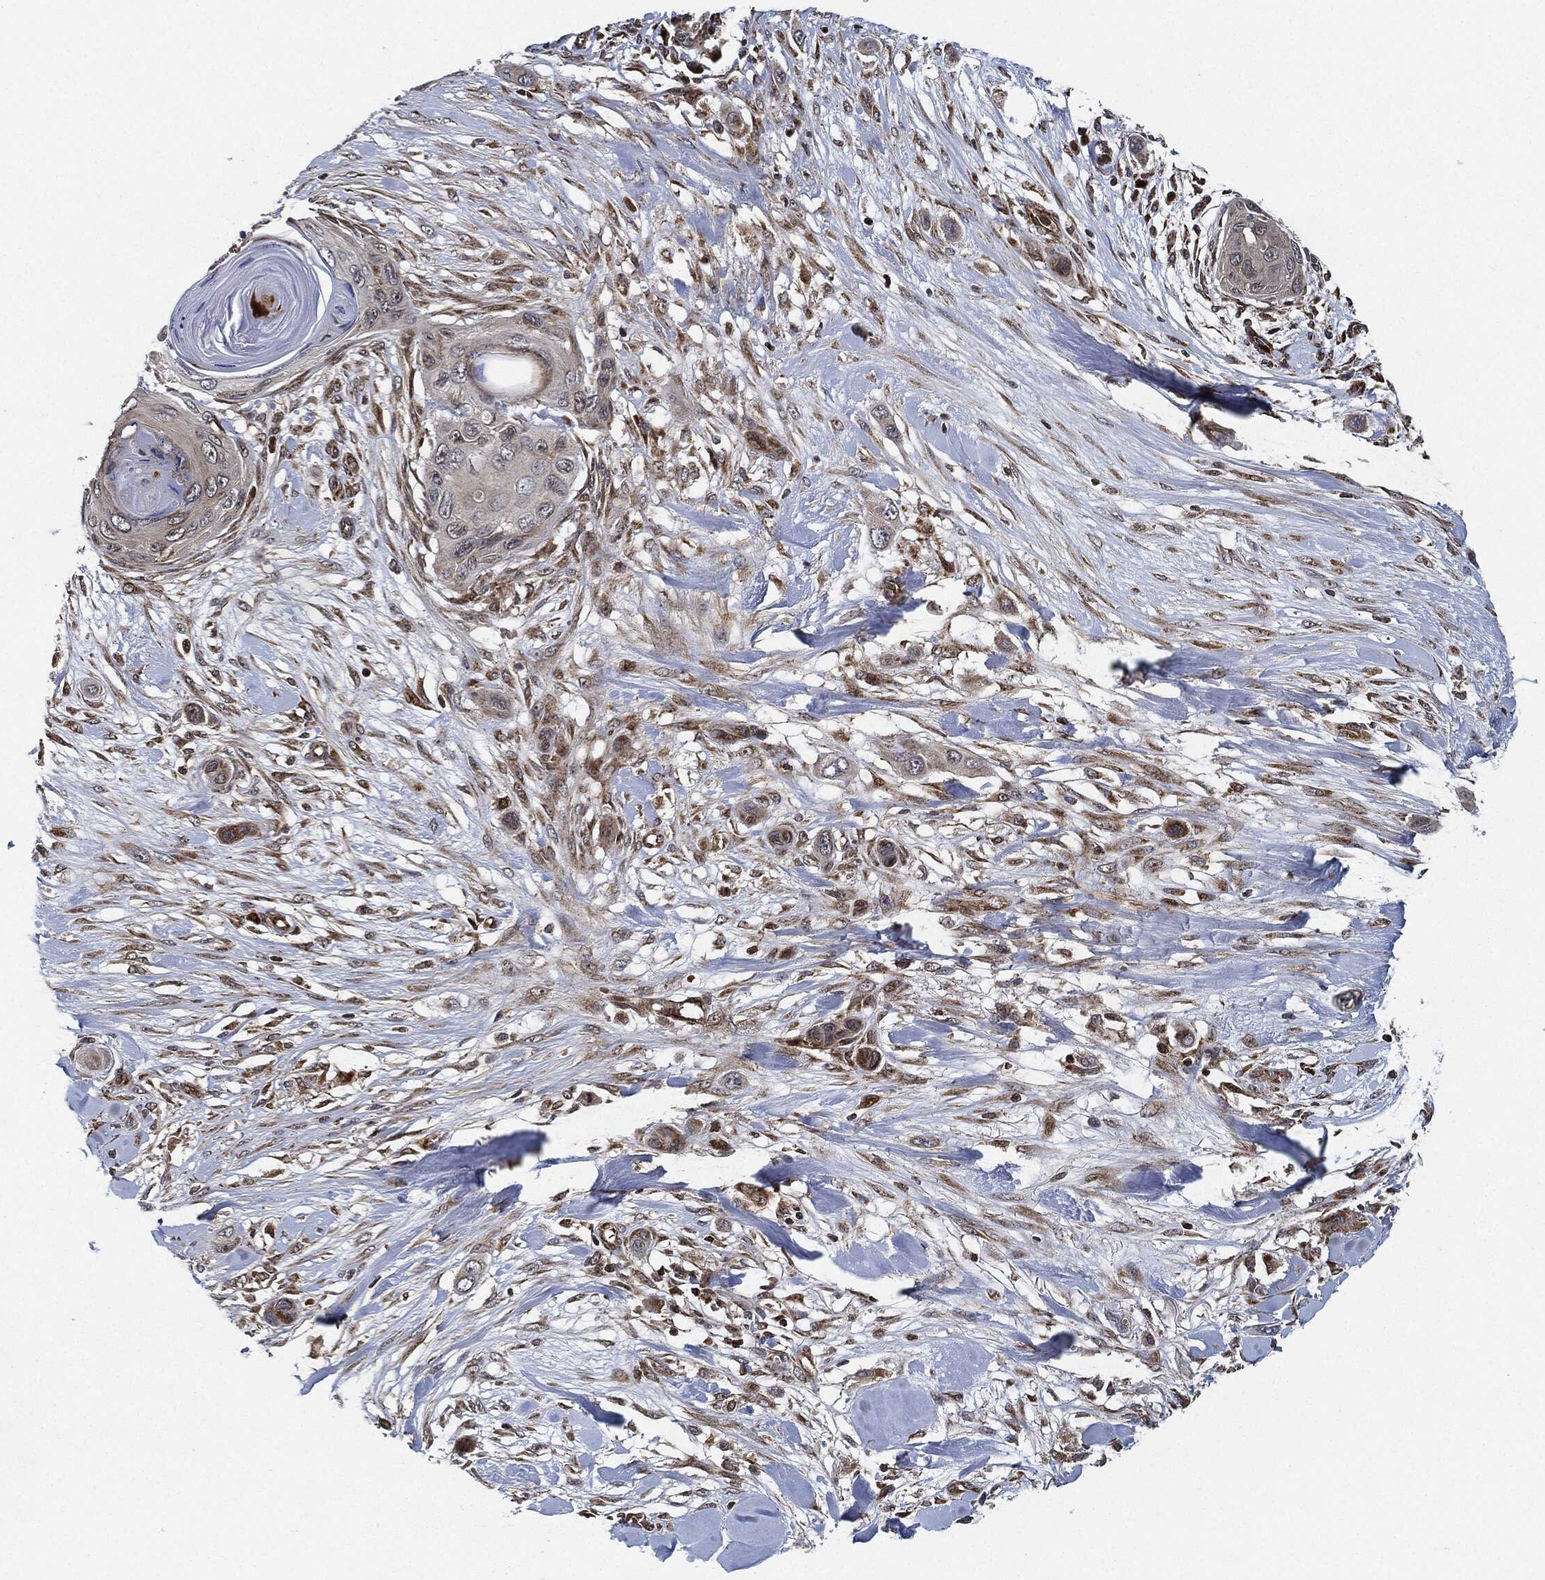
{"staining": {"intensity": "negative", "quantity": "none", "location": "none"}, "tissue": "skin cancer", "cell_type": "Tumor cells", "image_type": "cancer", "snomed": [{"axis": "morphology", "description": "Squamous cell carcinoma, NOS"}, {"axis": "topography", "description": "Skin"}], "caption": "An immunohistochemistry histopathology image of skin cancer (squamous cell carcinoma) is shown. There is no staining in tumor cells of skin cancer (squamous cell carcinoma). (DAB immunohistochemistry (IHC) with hematoxylin counter stain).", "gene": "RNASEL", "patient": {"sex": "male", "age": 79}}